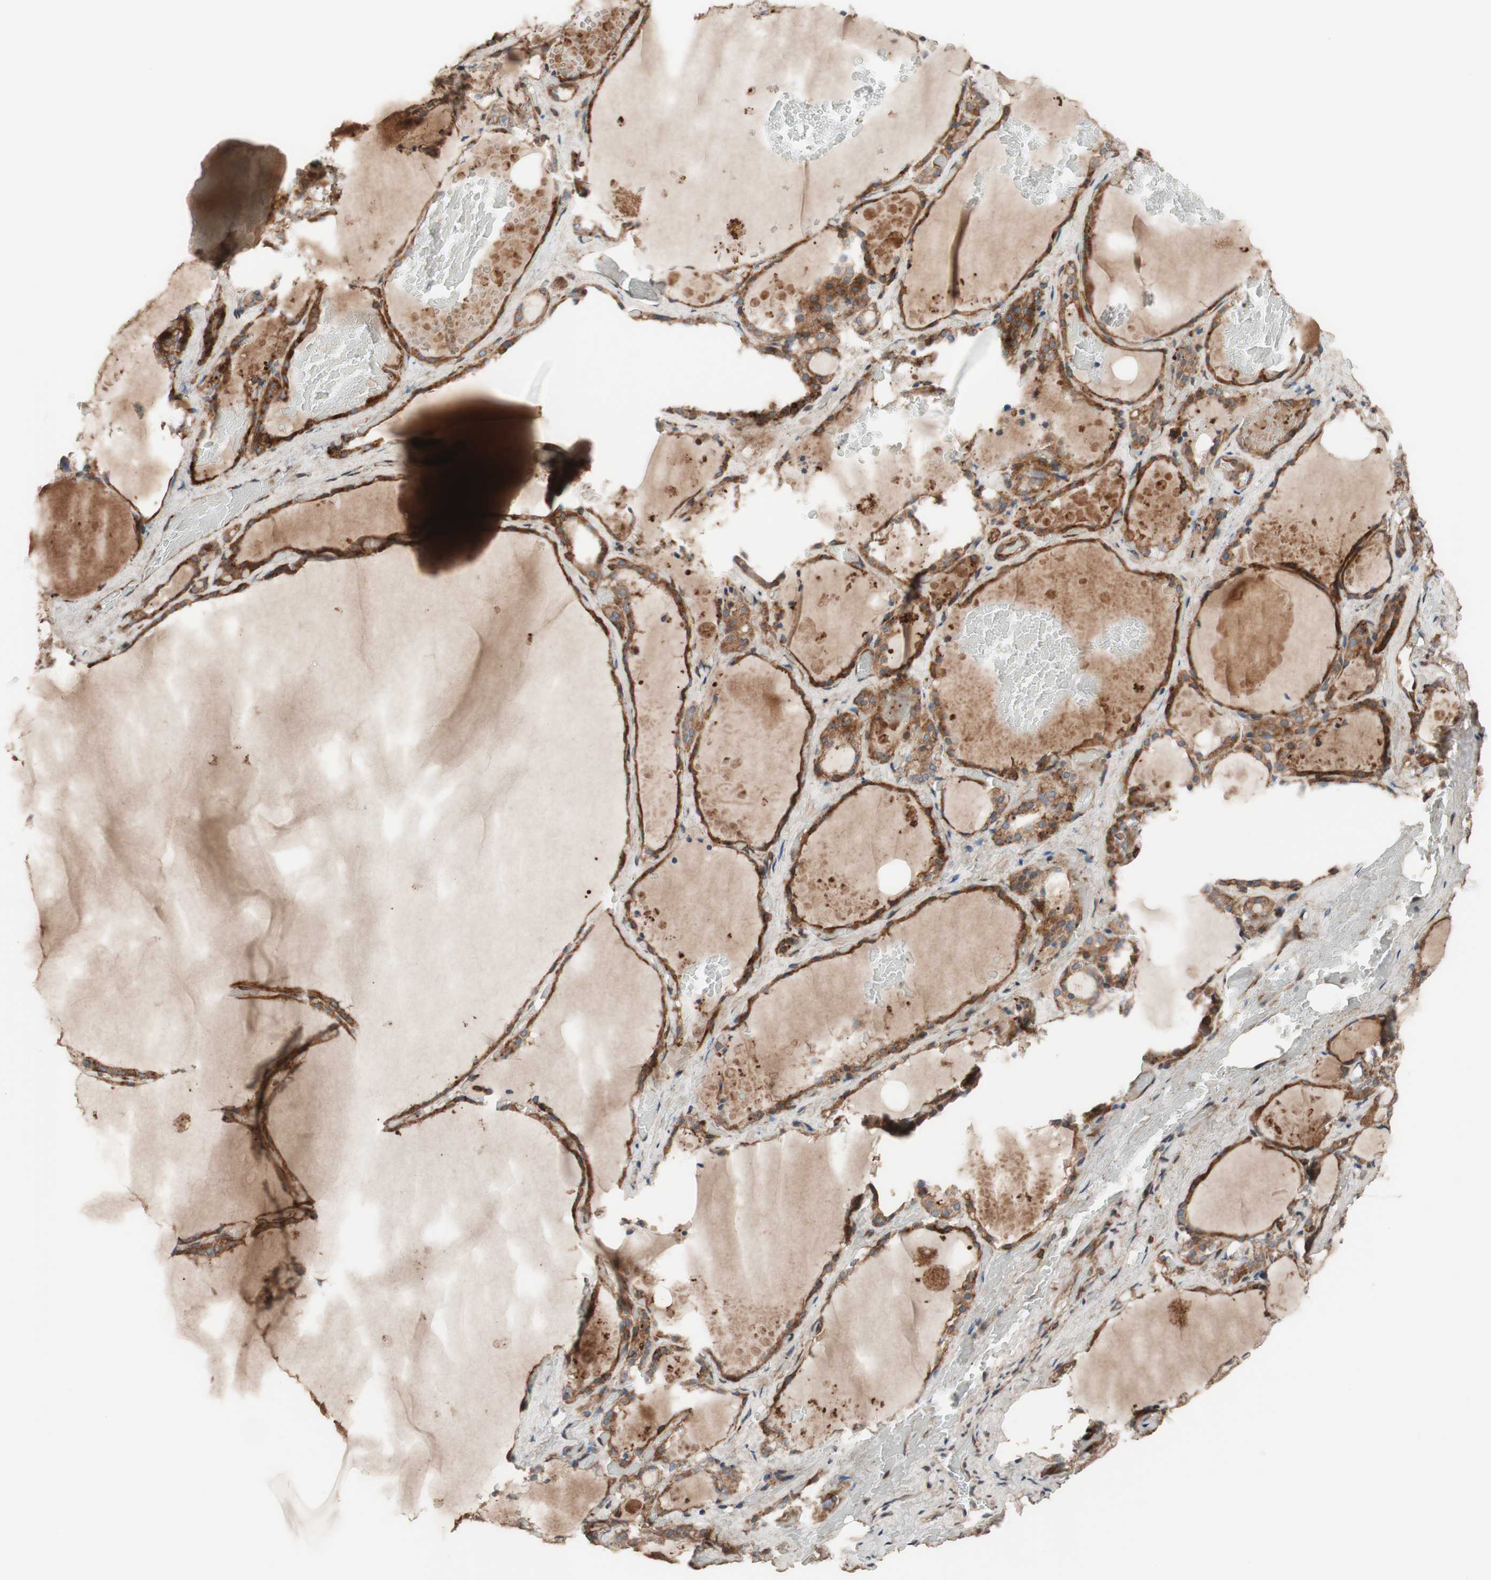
{"staining": {"intensity": "moderate", "quantity": ">75%", "location": "cytoplasmic/membranous"}, "tissue": "thyroid gland", "cell_type": "Glandular cells", "image_type": "normal", "snomed": [{"axis": "morphology", "description": "Normal tissue, NOS"}, {"axis": "topography", "description": "Thyroid gland"}], "caption": "Protein analysis of unremarkable thyroid gland shows moderate cytoplasmic/membranous staining in approximately >75% of glandular cells.", "gene": "CCN4", "patient": {"sex": "male", "age": 61}}